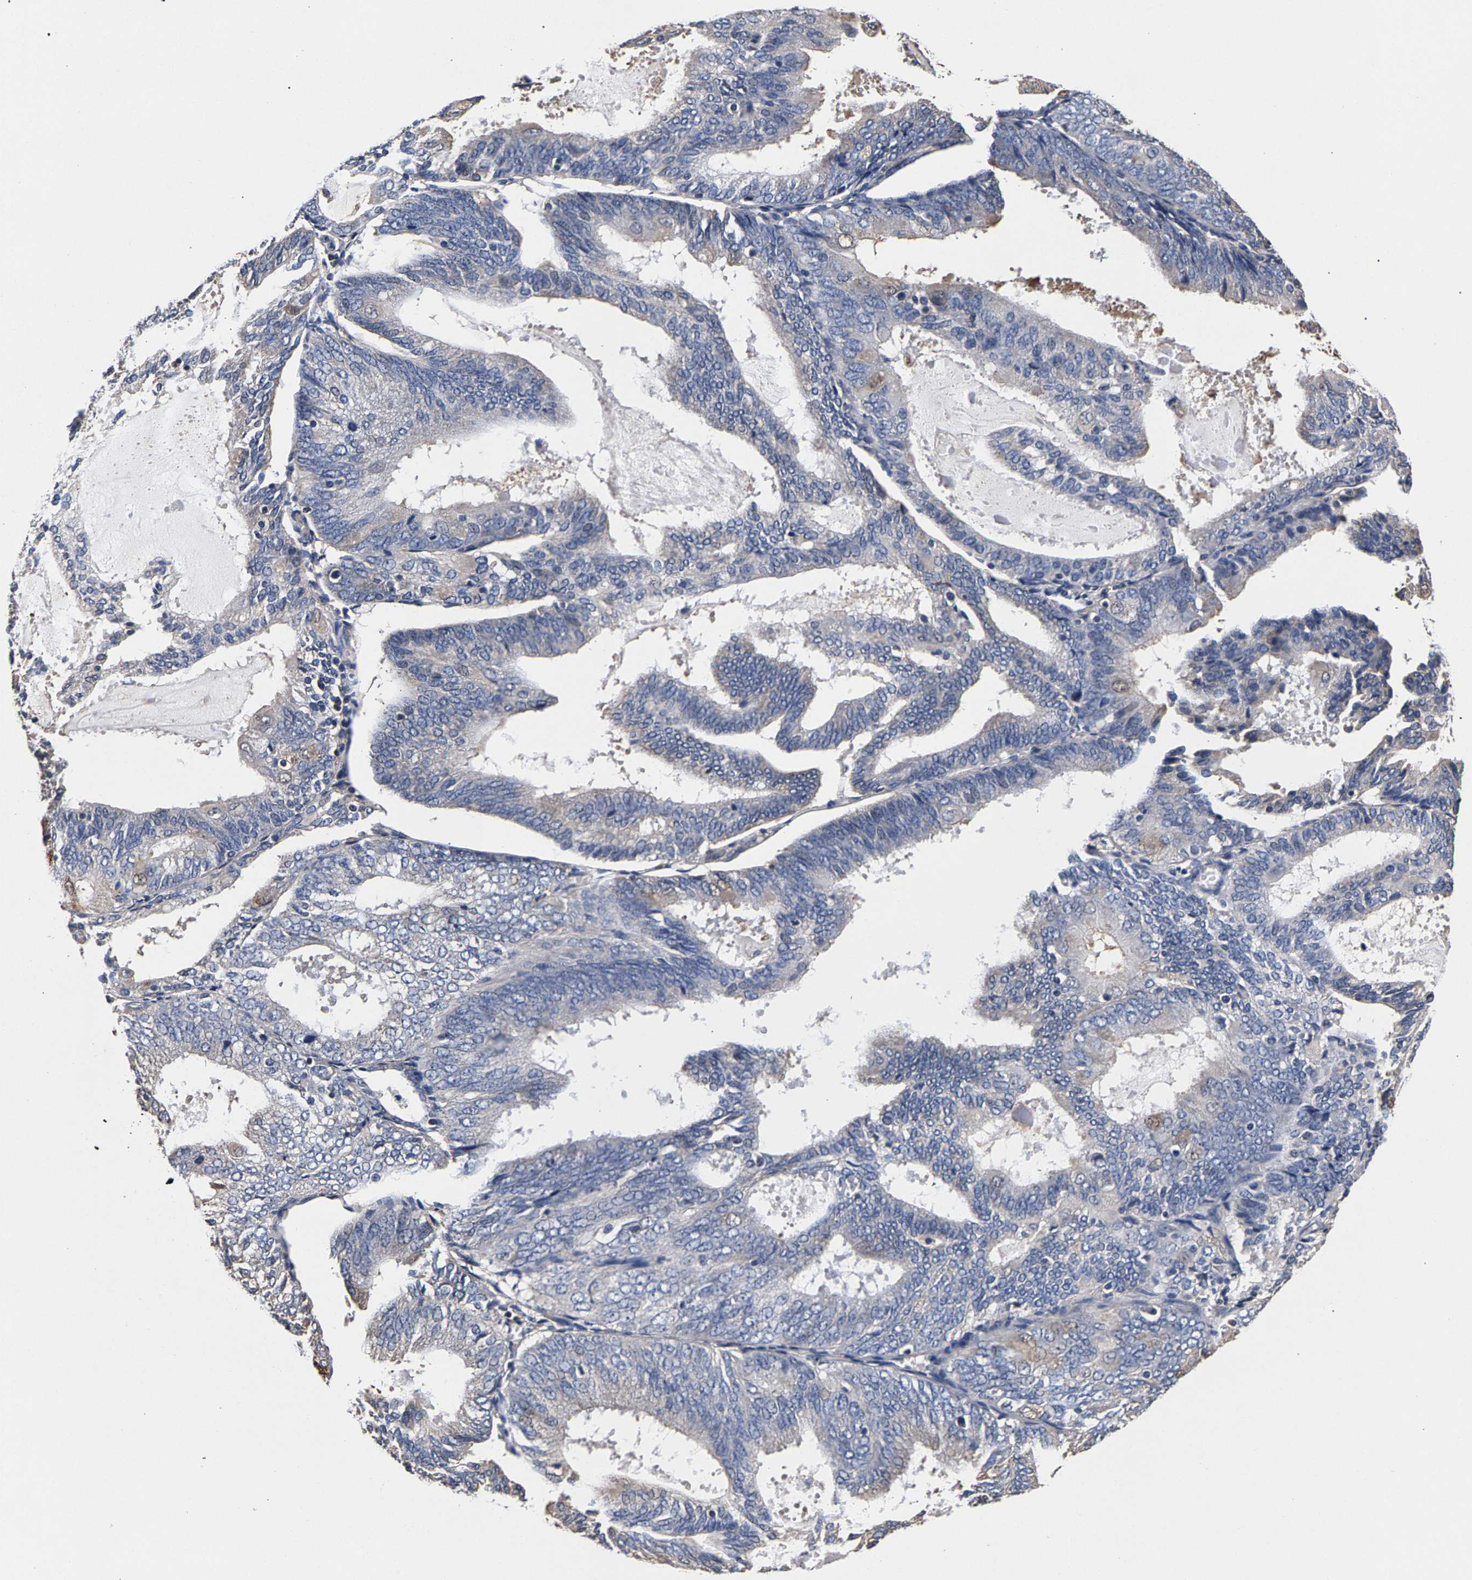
{"staining": {"intensity": "weak", "quantity": "<25%", "location": "cytoplasmic/membranous"}, "tissue": "endometrial cancer", "cell_type": "Tumor cells", "image_type": "cancer", "snomed": [{"axis": "morphology", "description": "Adenocarcinoma, NOS"}, {"axis": "topography", "description": "Endometrium"}], "caption": "Immunohistochemistry (IHC) of human adenocarcinoma (endometrial) reveals no positivity in tumor cells.", "gene": "MARCHF7", "patient": {"sex": "female", "age": 81}}